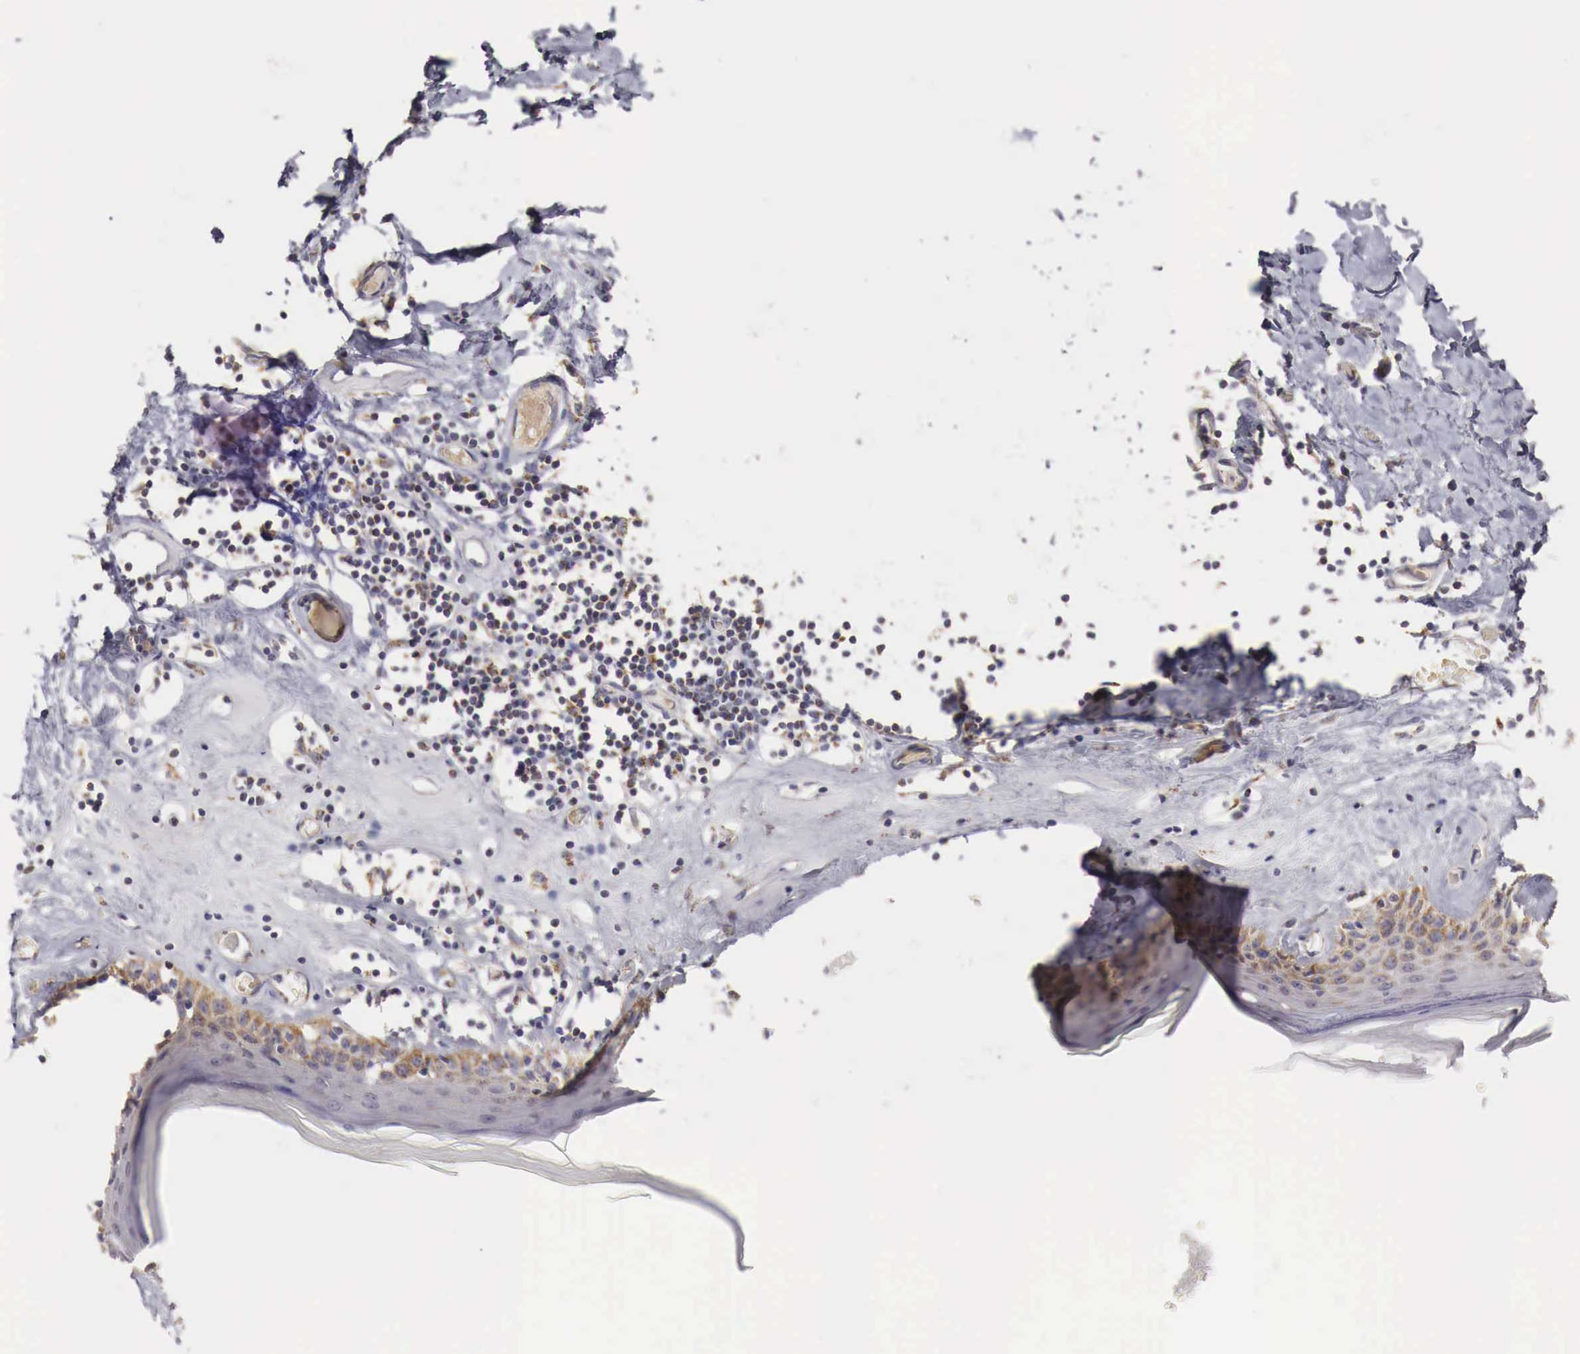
{"staining": {"intensity": "moderate", "quantity": "25%-75%", "location": "cytoplasmic/membranous"}, "tissue": "skin", "cell_type": "Epidermal cells", "image_type": "normal", "snomed": [{"axis": "morphology", "description": "Normal tissue, NOS"}, {"axis": "topography", "description": "Vascular tissue"}, {"axis": "topography", "description": "Vulva"}, {"axis": "topography", "description": "Peripheral nerve tissue"}], "caption": "High-power microscopy captured an immunohistochemistry (IHC) photomicrograph of normal skin, revealing moderate cytoplasmic/membranous staining in about 25%-75% of epidermal cells. The staining was performed using DAB (3,3'-diaminobenzidine) to visualize the protein expression in brown, while the nuclei were stained in blue with hematoxylin (Magnification: 20x).", "gene": "XPNPEP3", "patient": {"sex": "female", "age": 86}}